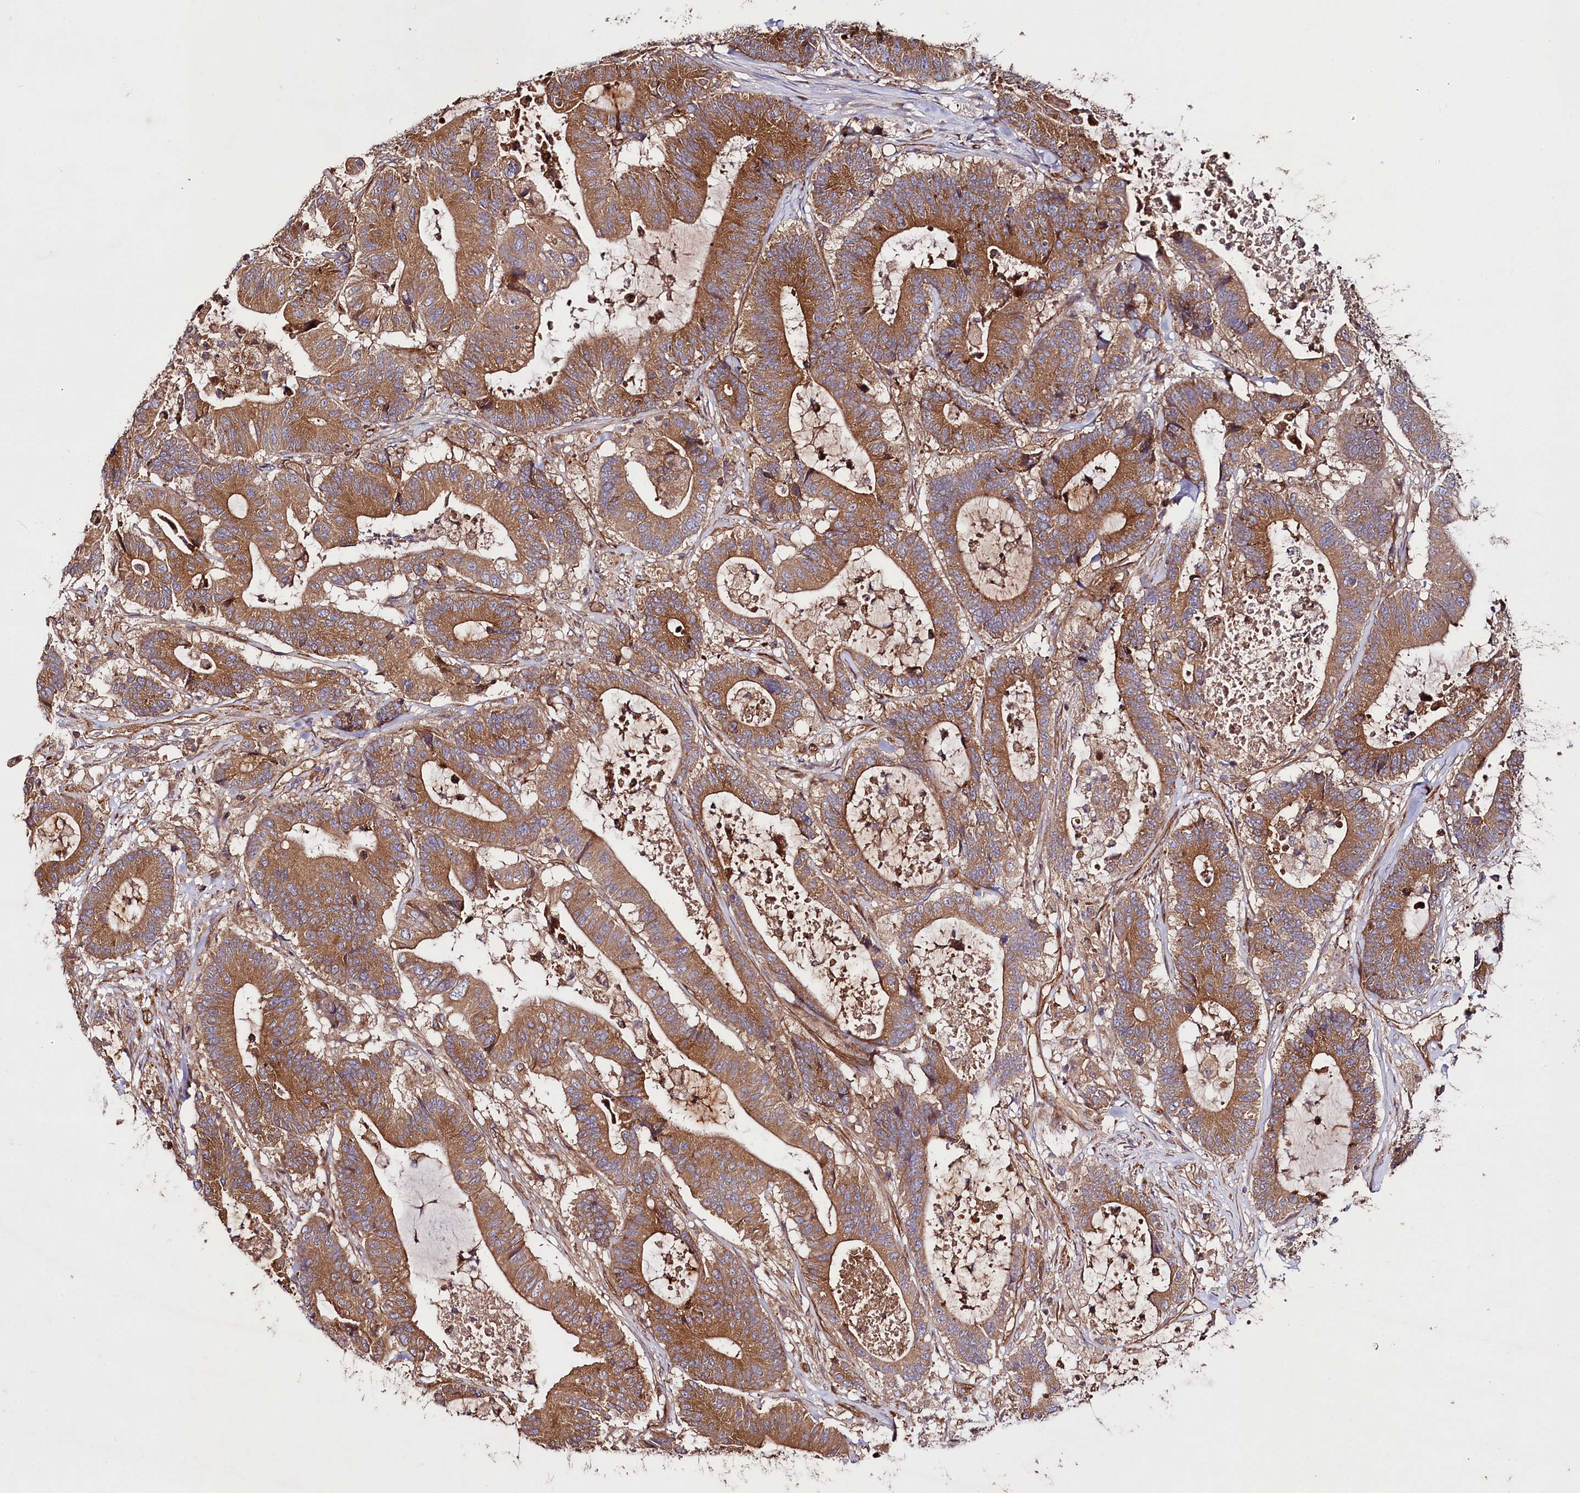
{"staining": {"intensity": "moderate", "quantity": ">75%", "location": "cytoplasmic/membranous"}, "tissue": "colorectal cancer", "cell_type": "Tumor cells", "image_type": "cancer", "snomed": [{"axis": "morphology", "description": "Adenocarcinoma, NOS"}, {"axis": "topography", "description": "Colon"}], "caption": "A high-resolution histopathology image shows immunohistochemistry (IHC) staining of colorectal cancer, which reveals moderate cytoplasmic/membranous staining in approximately >75% of tumor cells. The protein is shown in brown color, while the nuclei are stained blue.", "gene": "CEP295", "patient": {"sex": "female", "age": 84}}